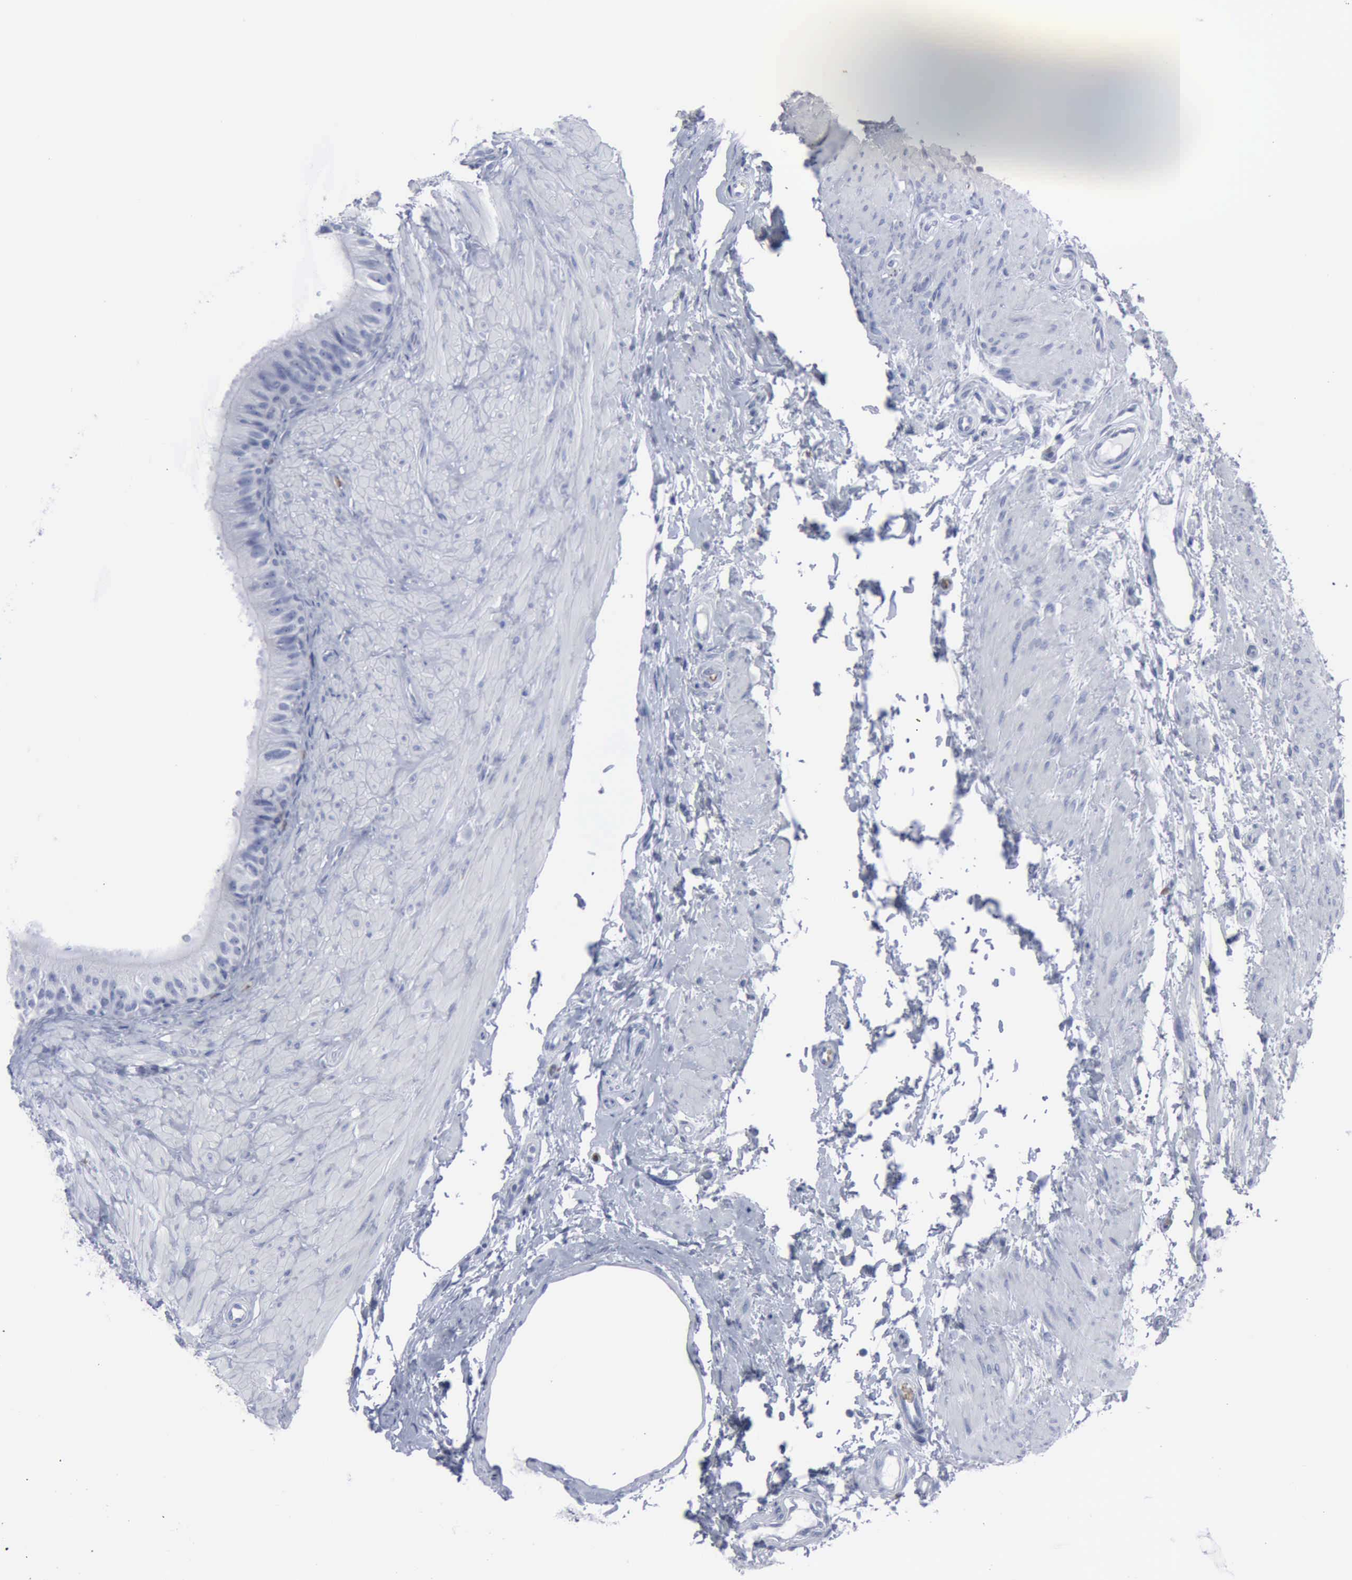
{"staining": {"intensity": "negative", "quantity": "none", "location": "none"}, "tissue": "epididymis", "cell_type": "Glandular cells", "image_type": "normal", "snomed": [{"axis": "morphology", "description": "Normal tissue, NOS"}, {"axis": "topography", "description": "Epididymis"}], "caption": "Glandular cells are negative for brown protein staining in benign epididymis. (Immunohistochemistry, brightfield microscopy, high magnification).", "gene": "TGFB1", "patient": {"sex": "male", "age": 68}}